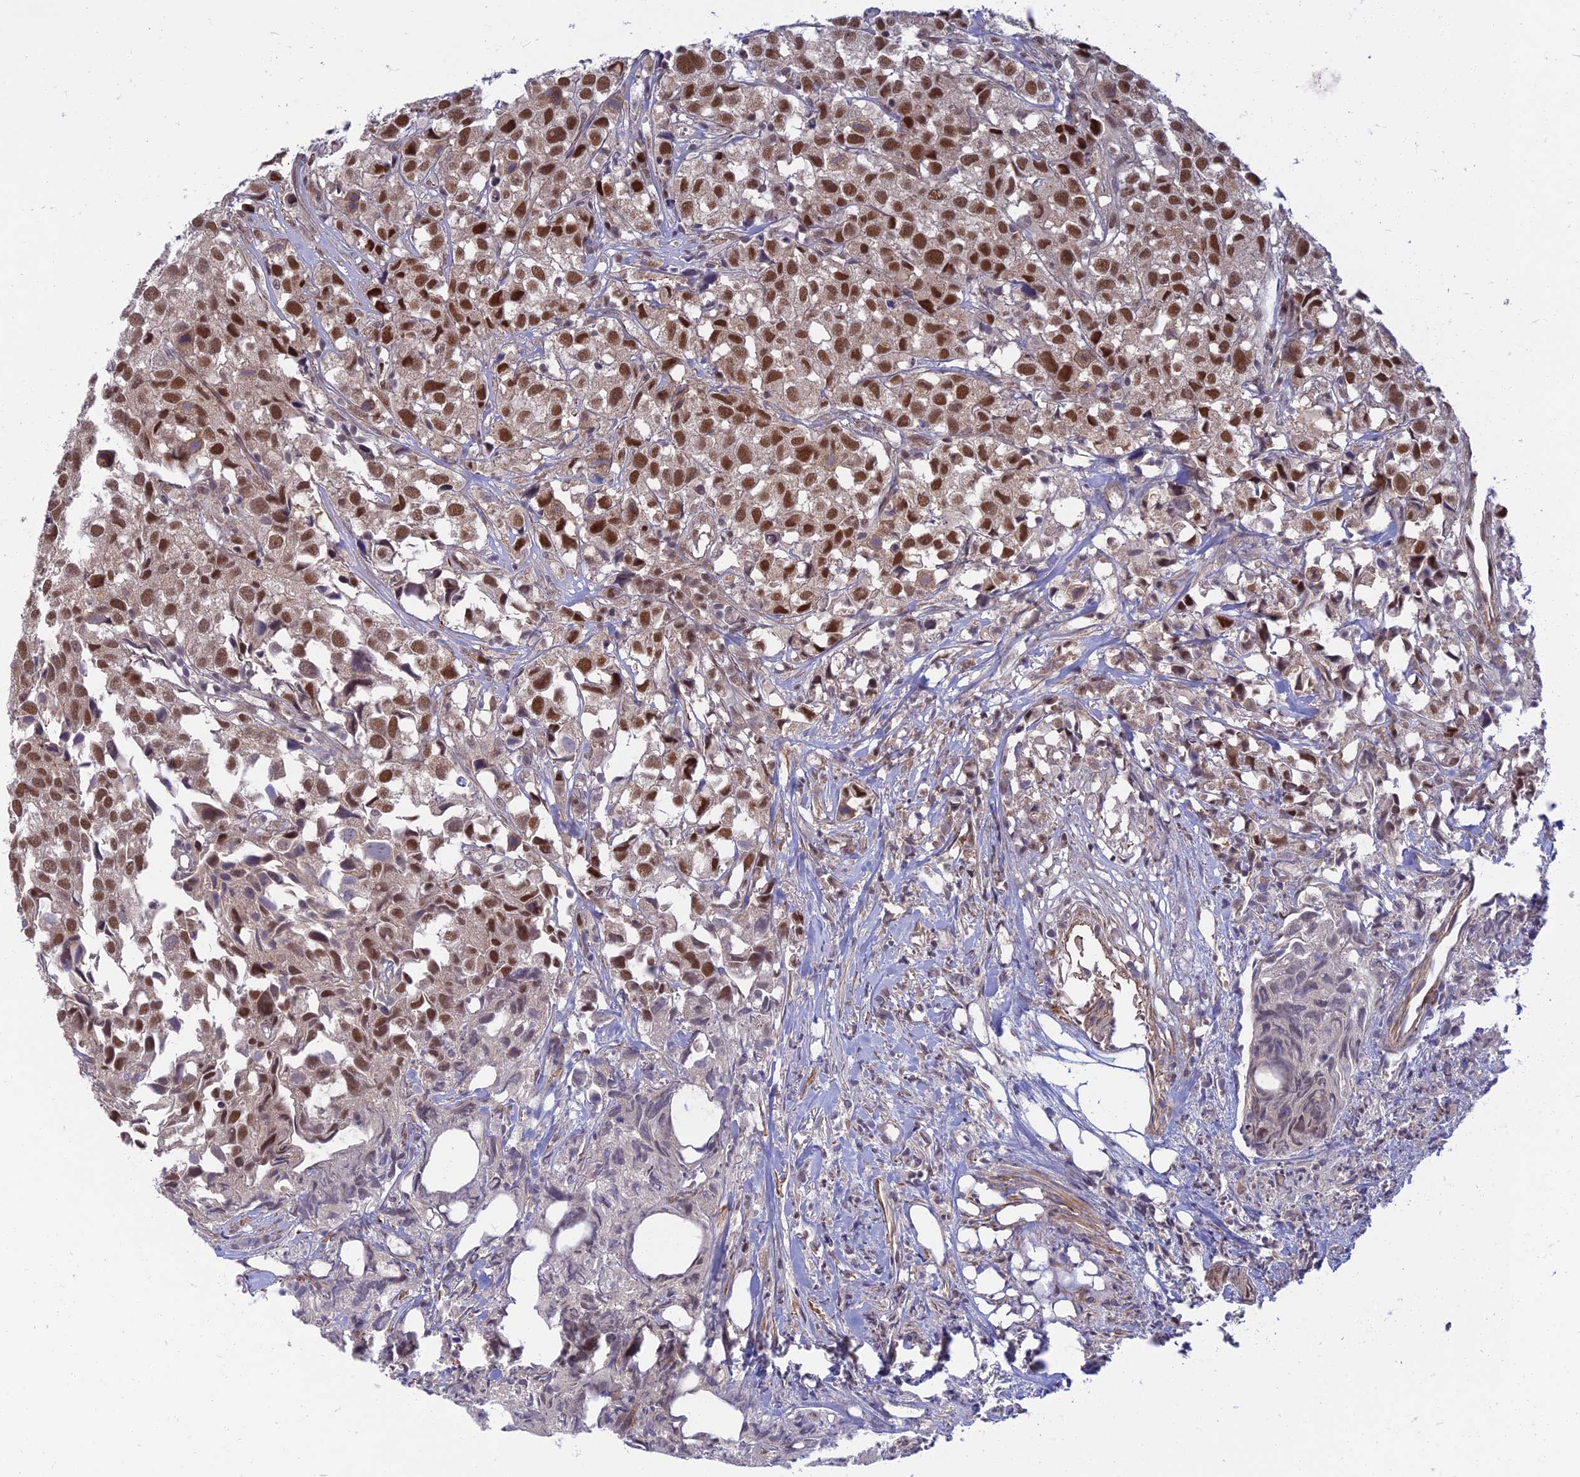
{"staining": {"intensity": "strong", "quantity": ">75%", "location": "nuclear"}, "tissue": "urothelial cancer", "cell_type": "Tumor cells", "image_type": "cancer", "snomed": [{"axis": "morphology", "description": "Urothelial carcinoma, High grade"}, {"axis": "topography", "description": "Urinary bladder"}], "caption": "The photomicrograph exhibits immunohistochemical staining of urothelial cancer. There is strong nuclear positivity is seen in about >75% of tumor cells.", "gene": "TCEA2", "patient": {"sex": "female", "age": 75}}